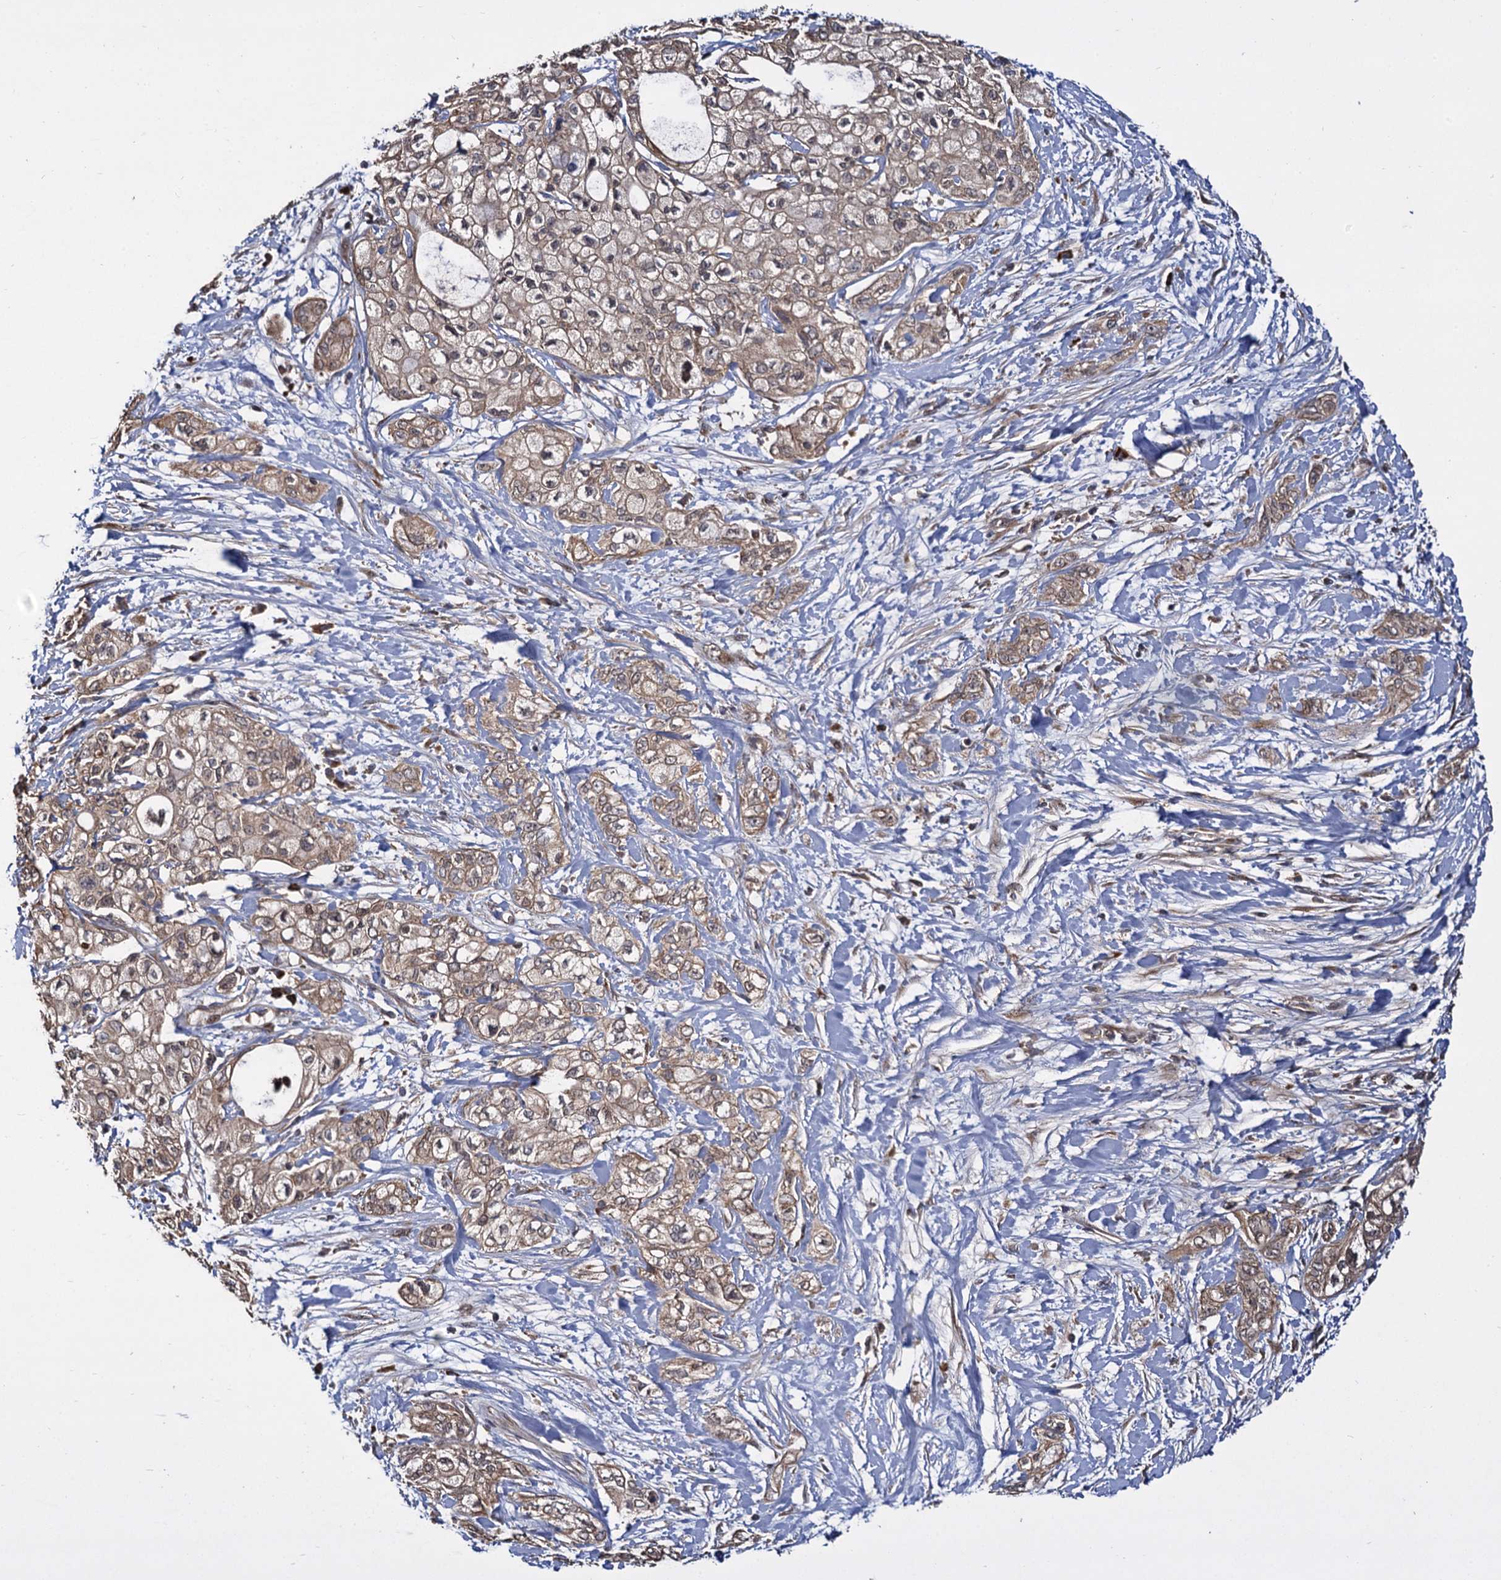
{"staining": {"intensity": "weak", "quantity": "25%-75%", "location": "cytoplasmic/membranous"}, "tissue": "pancreatic cancer", "cell_type": "Tumor cells", "image_type": "cancer", "snomed": [{"axis": "morphology", "description": "Adenocarcinoma, NOS"}, {"axis": "topography", "description": "Pancreas"}], "caption": "Weak cytoplasmic/membranous positivity for a protein is appreciated in about 25%-75% of tumor cells of adenocarcinoma (pancreatic) using immunohistochemistry (IHC).", "gene": "INPPL1", "patient": {"sex": "male", "age": 70}}